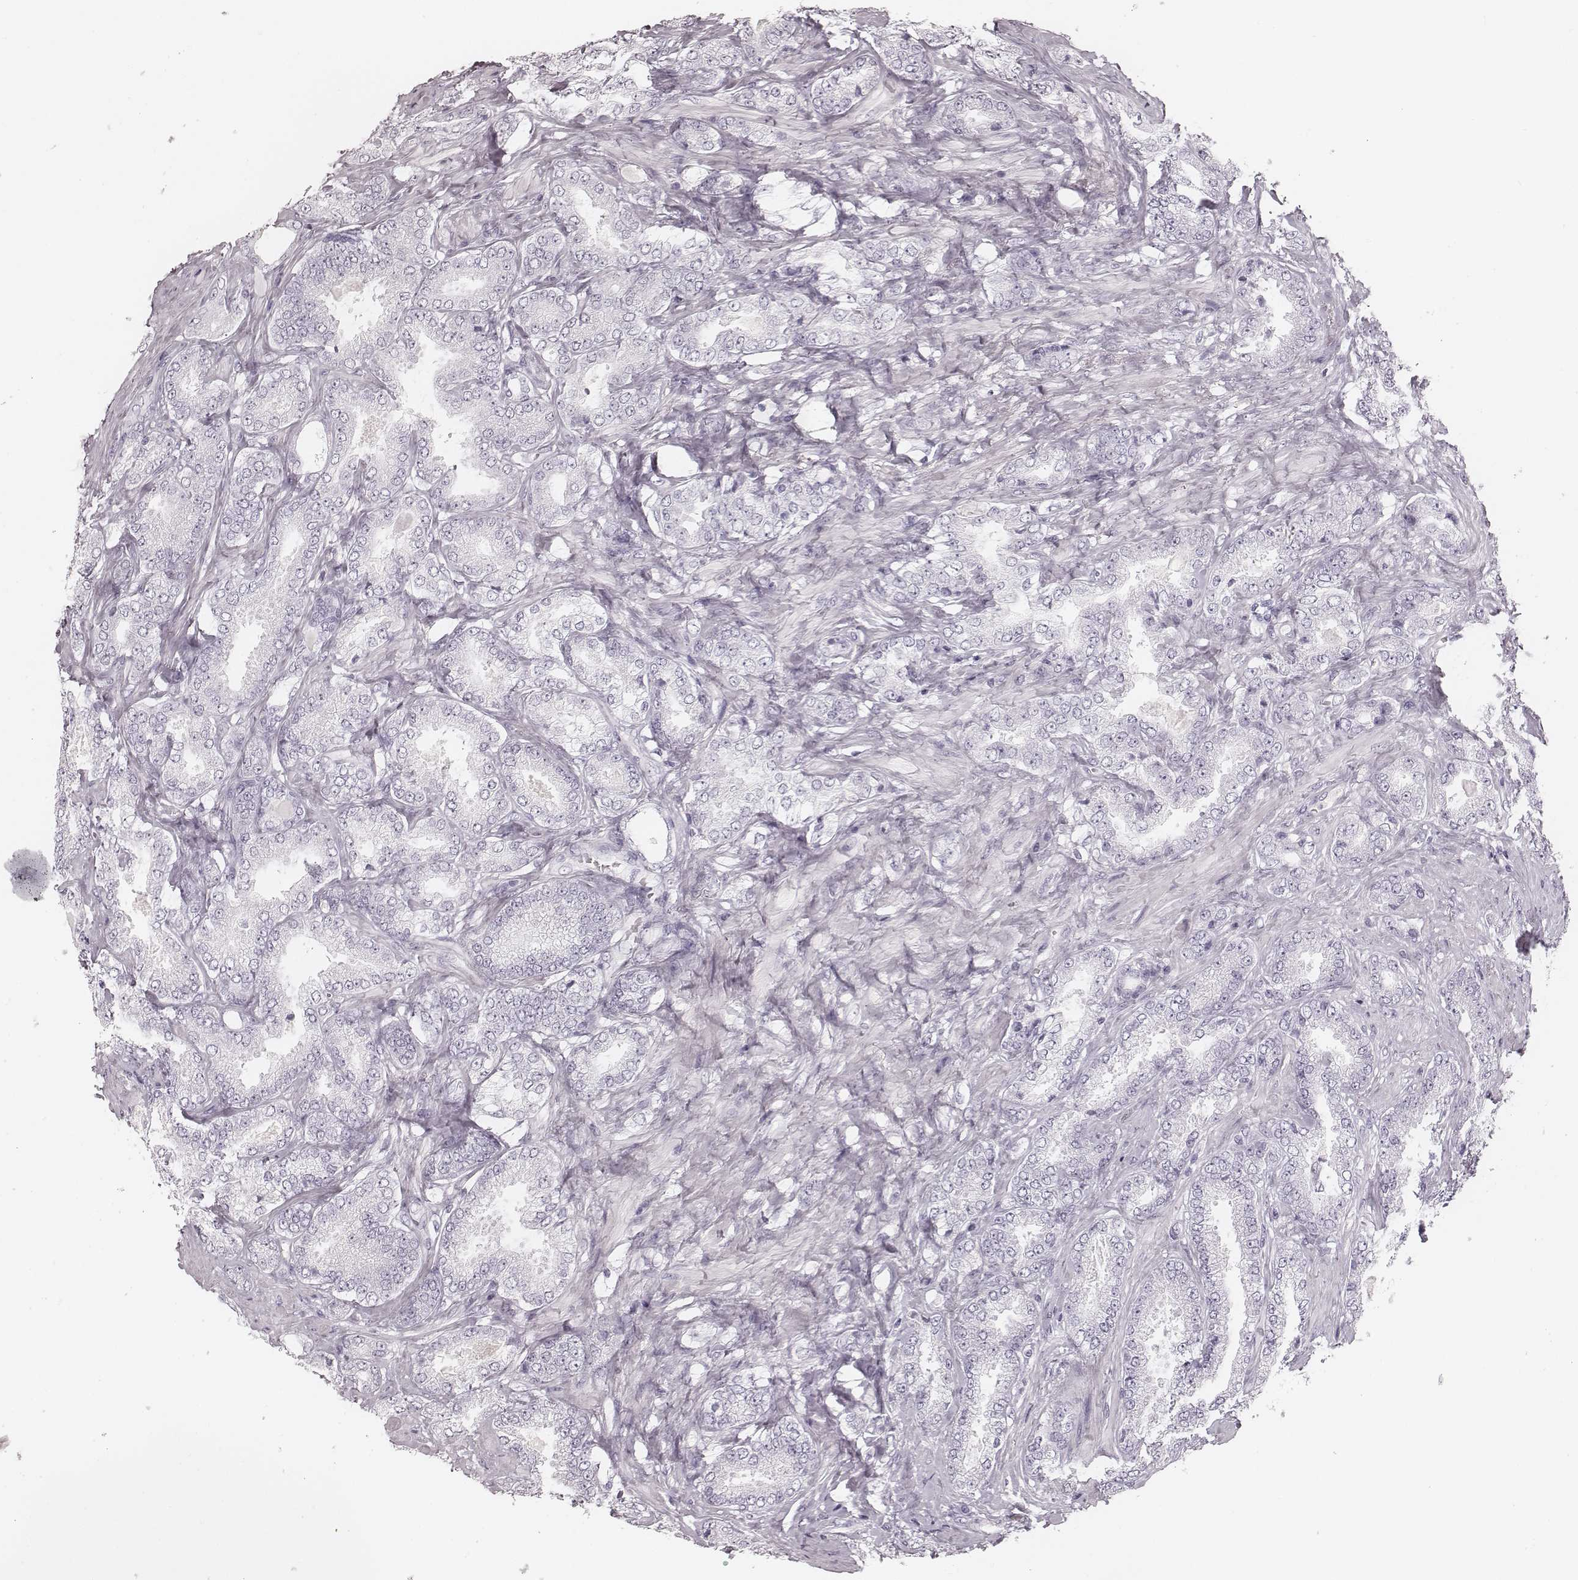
{"staining": {"intensity": "negative", "quantity": "none", "location": "none"}, "tissue": "prostate cancer", "cell_type": "Tumor cells", "image_type": "cancer", "snomed": [{"axis": "morphology", "description": "Adenocarcinoma, NOS"}, {"axis": "topography", "description": "Prostate"}], "caption": "Photomicrograph shows no significant protein staining in tumor cells of prostate cancer (adenocarcinoma).", "gene": "MSX1", "patient": {"sex": "male", "age": 64}}